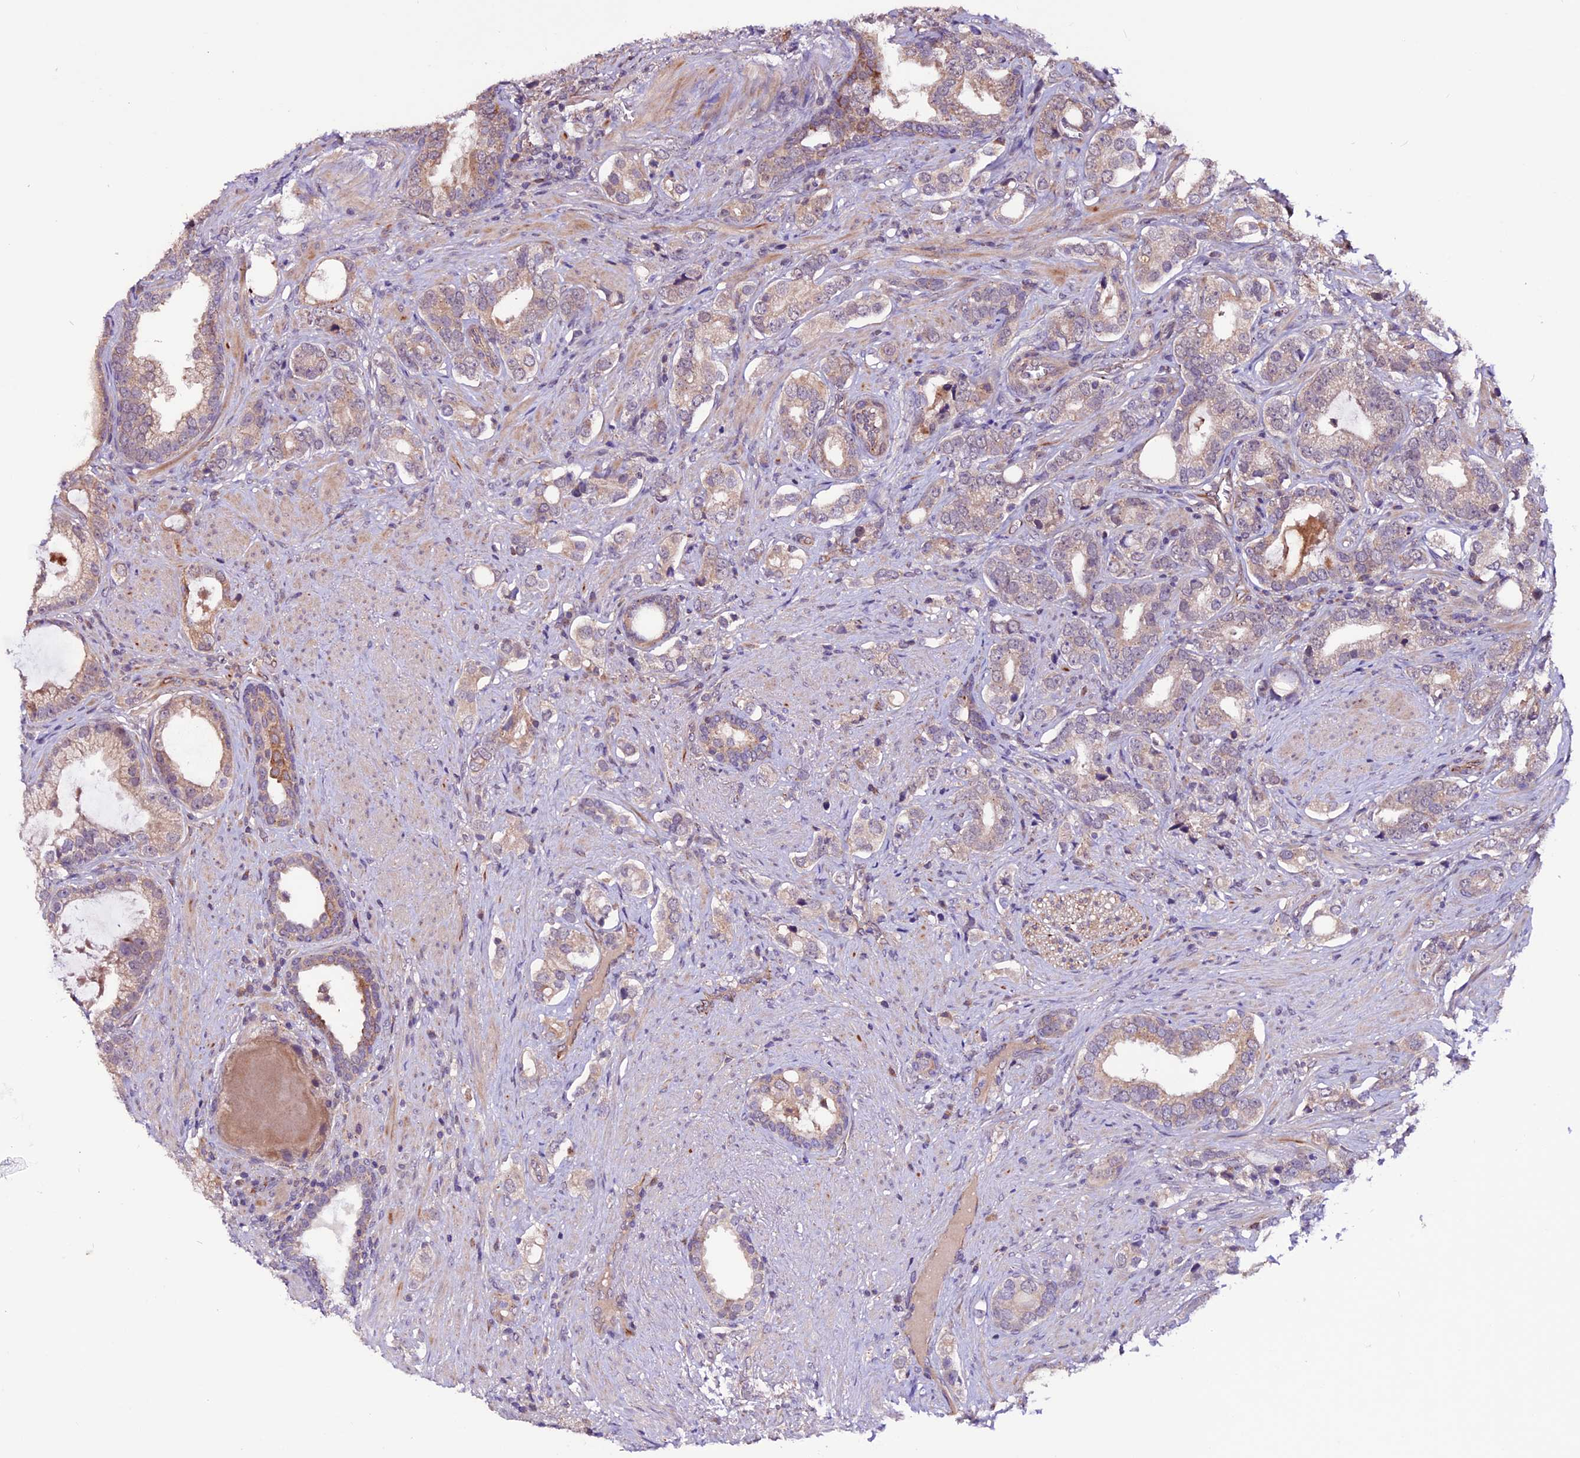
{"staining": {"intensity": "moderate", "quantity": "<25%", "location": "cytoplasmic/membranous"}, "tissue": "prostate cancer", "cell_type": "Tumor cells", "image_type": "cancer", "snomed": [{"axis": "morphology", "description": "Adenocarcinoma, High grade"}, {"axis": "topography", "description": "Prostate"}], "caption": "Protein staining of prostate high-grade adenocarcinoma tissue exhibits moderate cytoplasmic/membranous expression in about <25% of tumor cells. (Stains: DAB (3,3'-diaminobenzidine) in brown, nuclei in blue, Microscopy: brightfield microscopy at high magnification).", "gene": "RINL", "patient": {"sex": "male", "age": 67}}